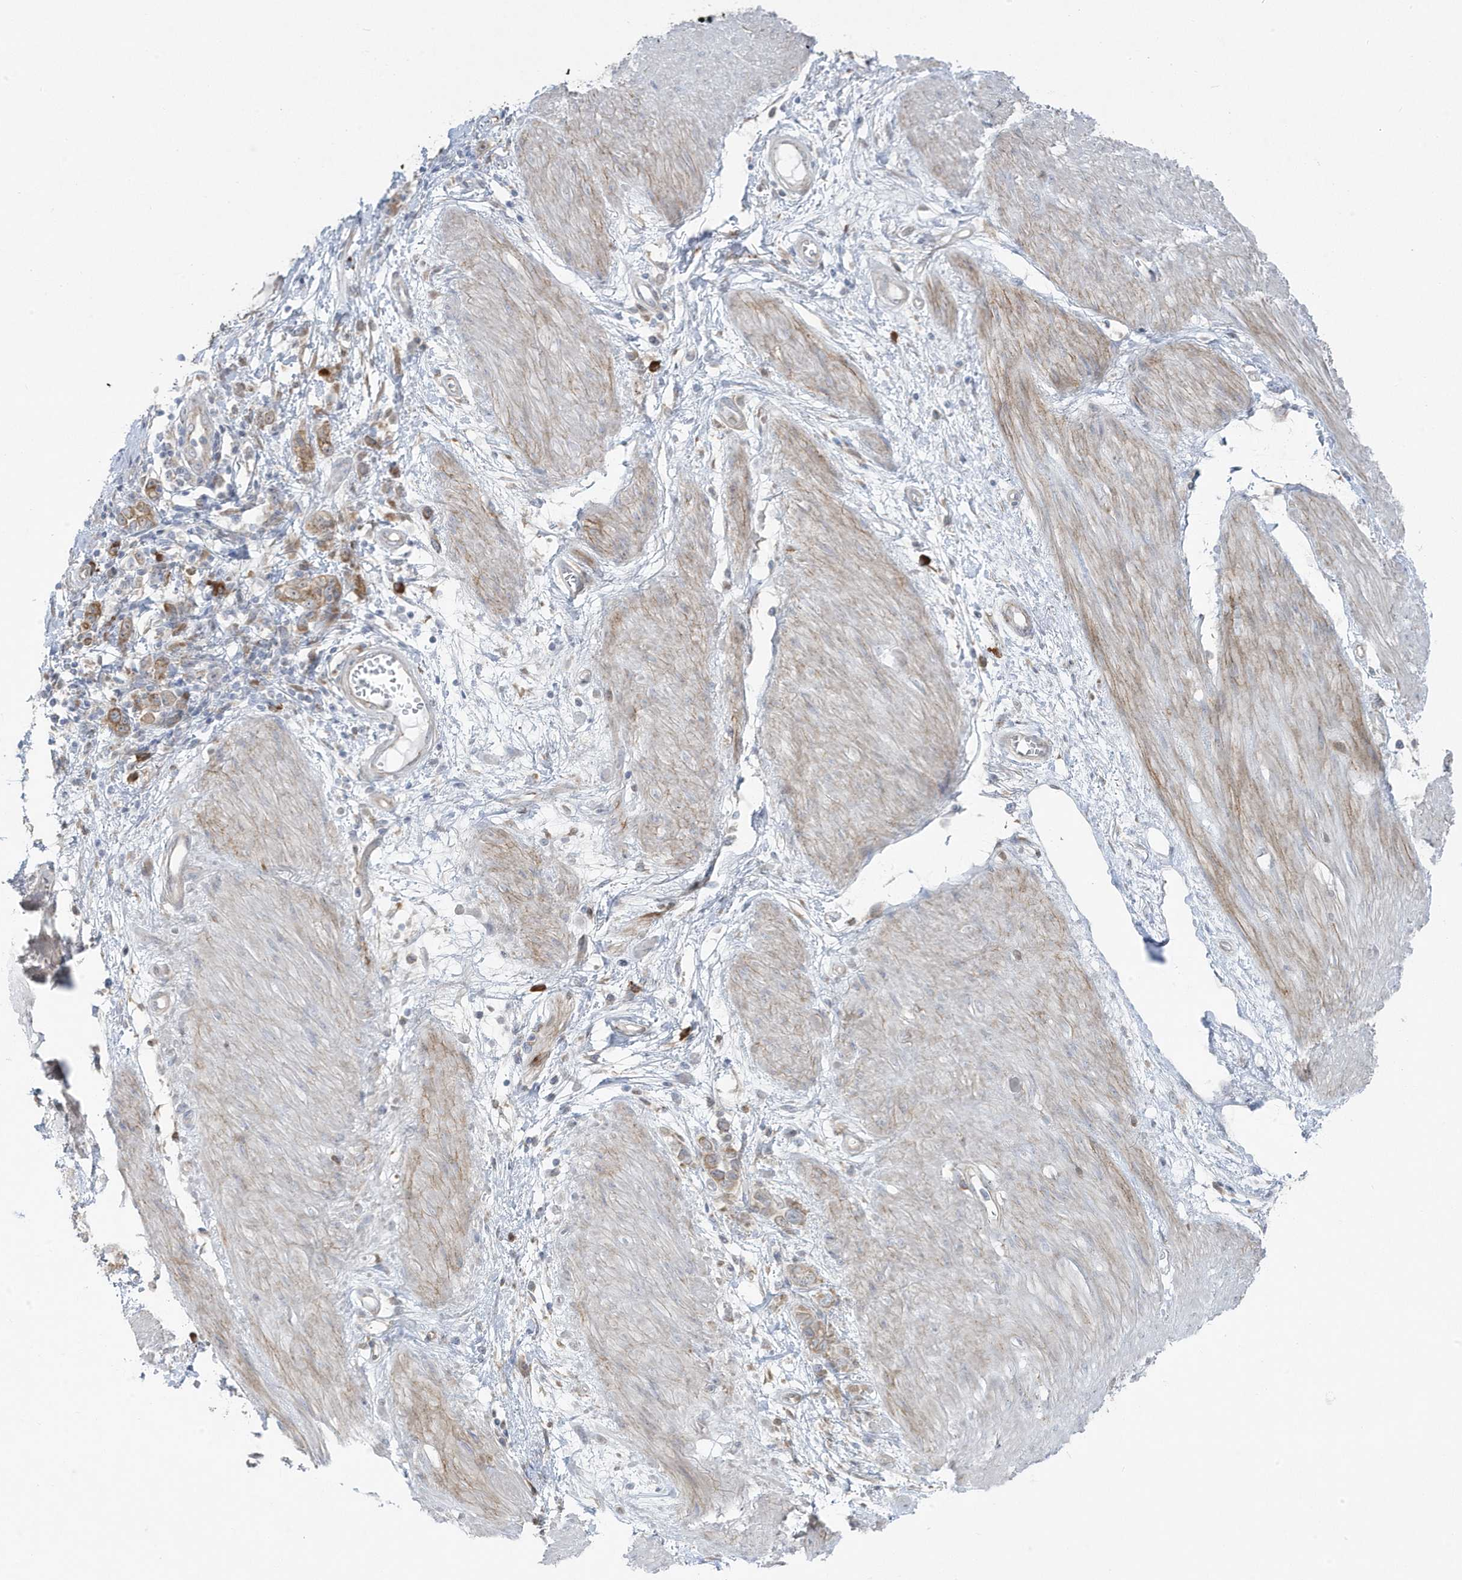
{"staining": {"intensity": "weak", "quantity": ">75%", "location": "cytoplasmic/membranous"}, "tissue": "stomach cancer", "cell_type": "Tumor cells", "image_type": "cancer", "snomed": [{"axis": "morphology", "description": "Adenocarcinoma, NOS"}, {"axis": "topography", "description": "Stomach"}], "caption": "IHC (DAB (3,3'-diaminobenzidine)) staining of human stomach cancer displays weak cytoplasmic/membranous protein positivity in about >75% of tumor cells. Immunohistochemistry stains the protein of interest in brown and the nuclei are stained blue.", "gene": "ZNF654", "patient": {"sex": "female", "age": 76}}